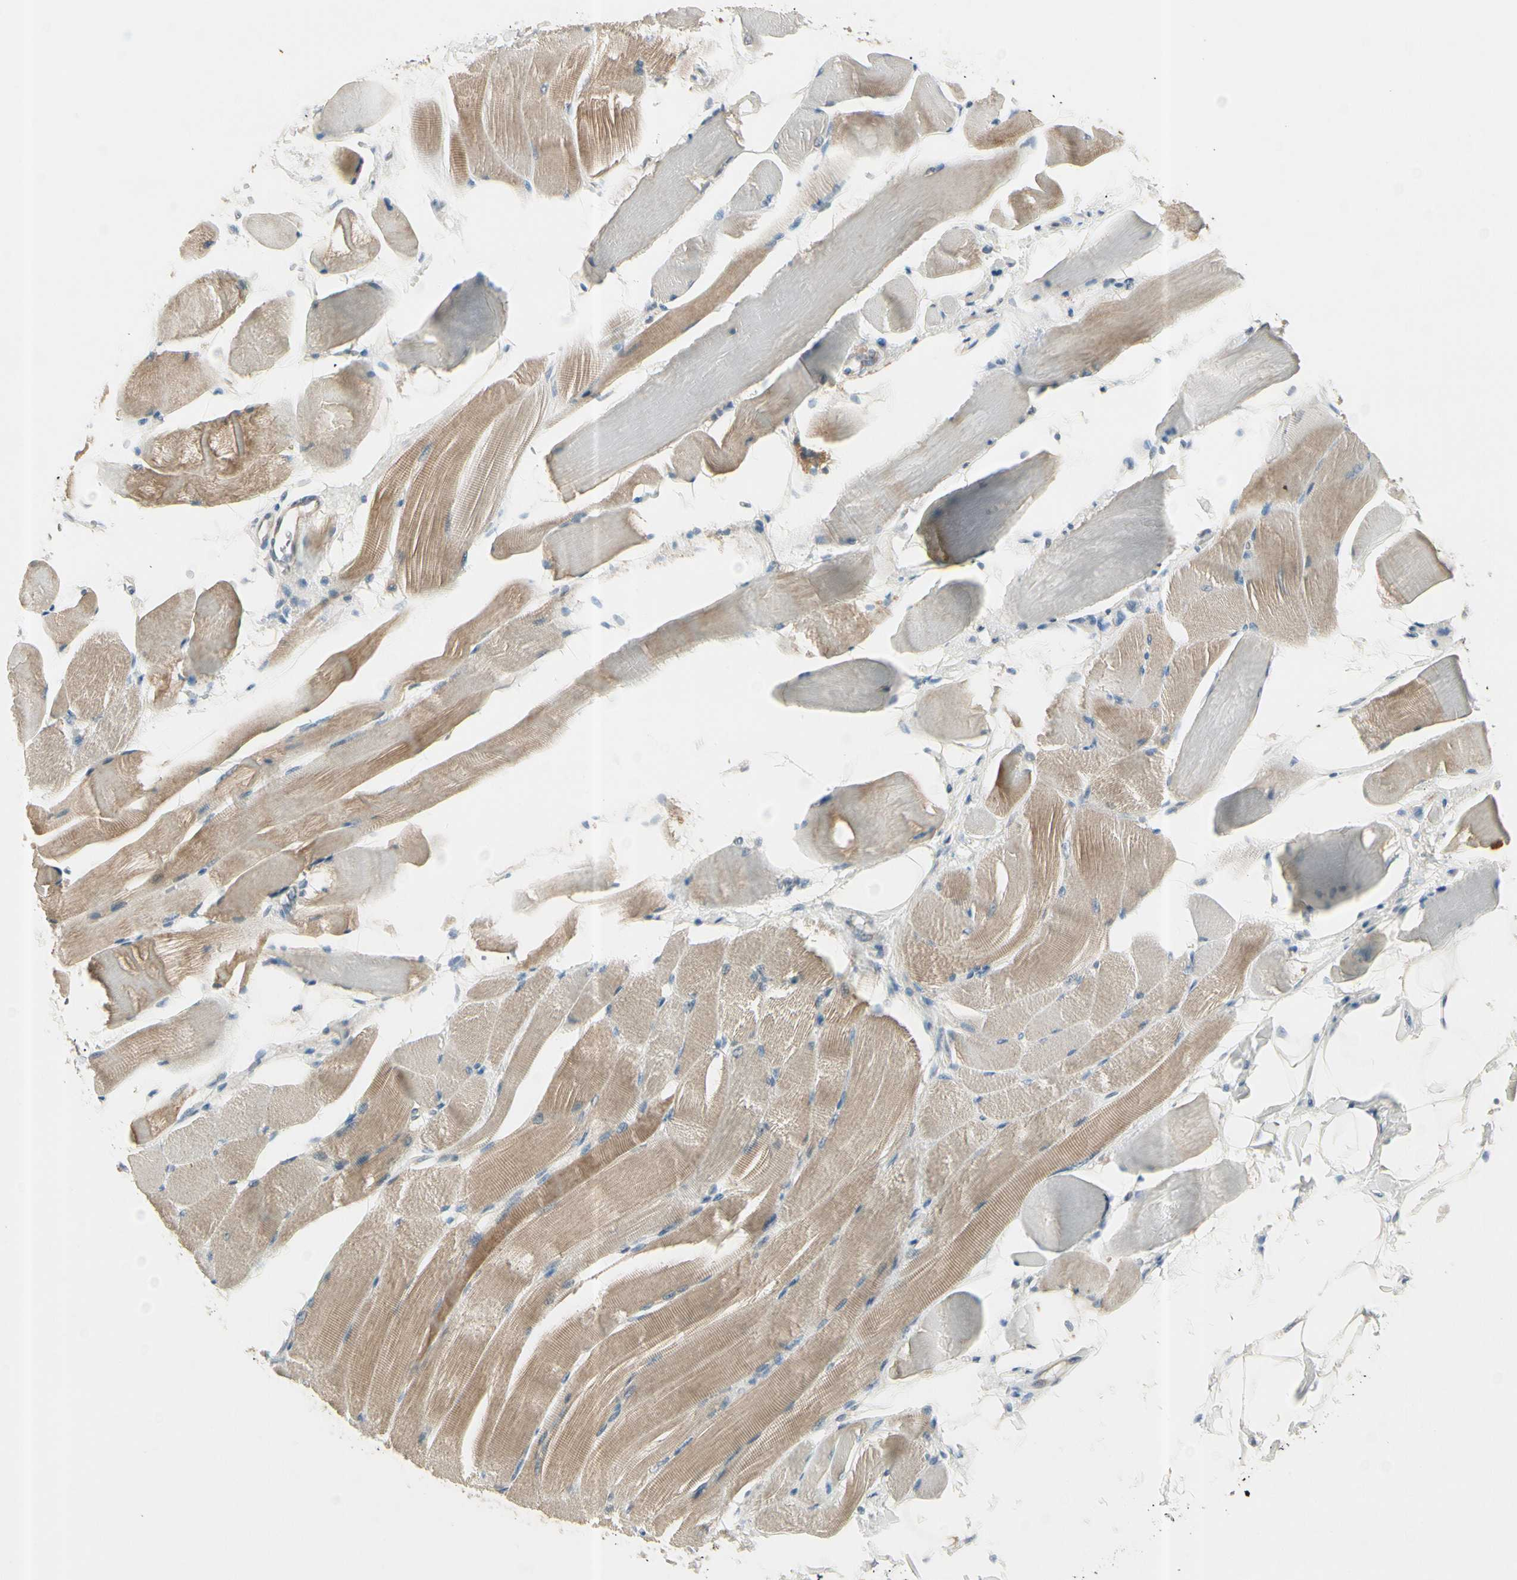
{"staining": {"intensity": "moderate", "quantity": "25%-75%", "location": "cytoplasmic/membranous"}, "tissue": "skeletal muscle", "cell_type": "Myocytes", "image_type": "normal", "snomed": [{"axis": "morphology", "description": "Normal tissue, NOS"}, {"axis": "topography", "description": "Skeletal muscle"}, {"axis": "topography", "description": "Peripheral nerve tissue"}], "caption": "Human skeletal muscle stained with a protein marker displays moderate staining in myocytes.", "gene": "CYP2E1", "patient": {"sex": "female", "age": 84}}